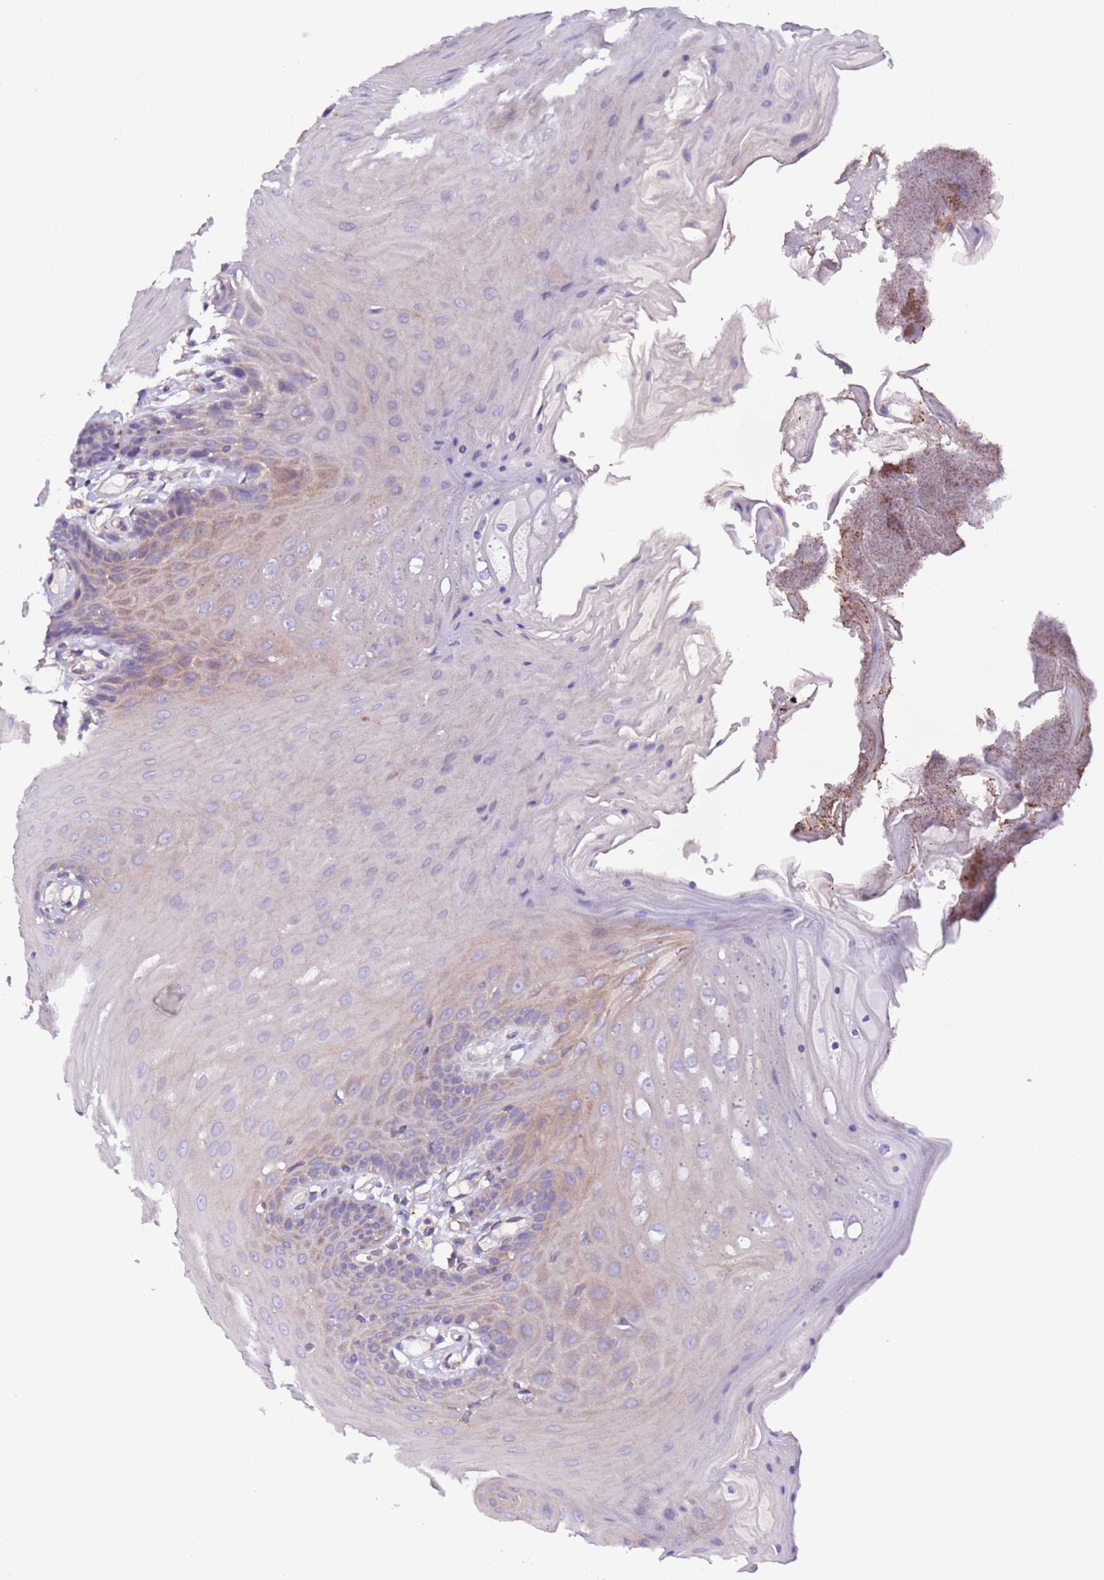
{"staining": {"intensity": "weak", "quantity": "<25%", "location": "cytoplasmic/membranous"}, "tissue": "oral mucosa", "cell_type": "Squamous epithelial cells", "image_type": "normal", "snomed": [{"axis": "morphology", "description": "Normal tissue, NOS"}, {"axis": "morphology", "description": "Squamous cell carcinoma, NOS"}, {"axis": "topography", "description": "Skeletal muscle"}, {"axis": "topography", "description": "Oral tissue"}, {"axis": "topography", "description": "Salivary gland"}, {"axis": "topography", "description": "Head-Neck"}], "caption": "Protein analysis of normal oral mucosa demonstrates no significant positivity in squamous epithelial cells. (DAB (3,3'-diaminobenzidine) immunohistochemistry (IHC), high magnification).", "gene": "SPCS1", "patient": {"sex": "male", "age": 54}}